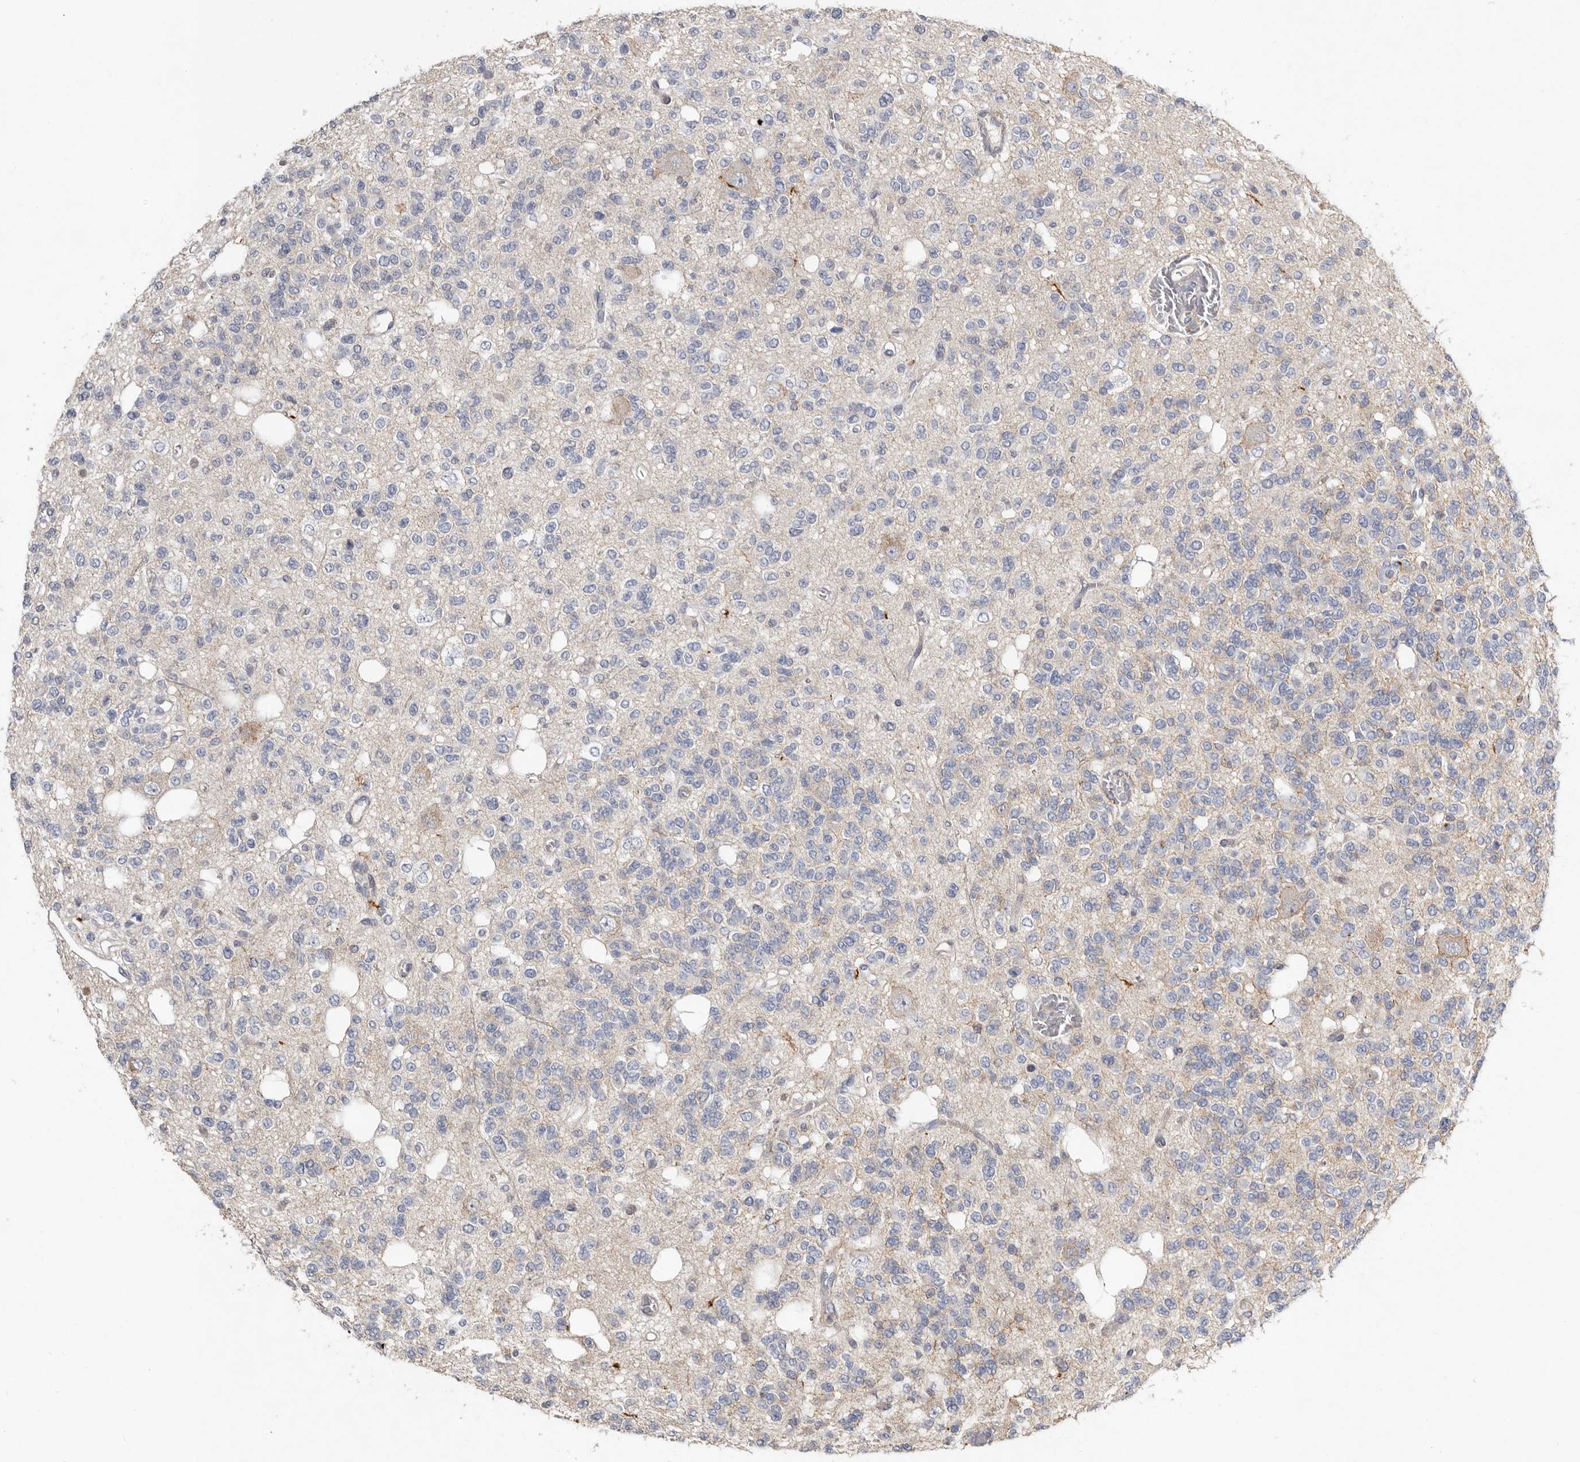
{"staining": {"intensity": "negative", "quantity": "none", "location": "none"}, "tissue": "glioma", "cell_type": "Tumor cells", "image_type": "cancer", "snomed": [{"axis": "morphology", "description": "Glioma, malignant, Low grade"}, {"axis": "topography", "description": "Brain"}], "caption": "Immunohistochemistry (IHC) histopathology image of human malignant low-grade glioma stained for a protein (brown), which shows no staining in tumor cells.", "gene": "KIF26B", "patient": {"sex": "male", "age": 38}}